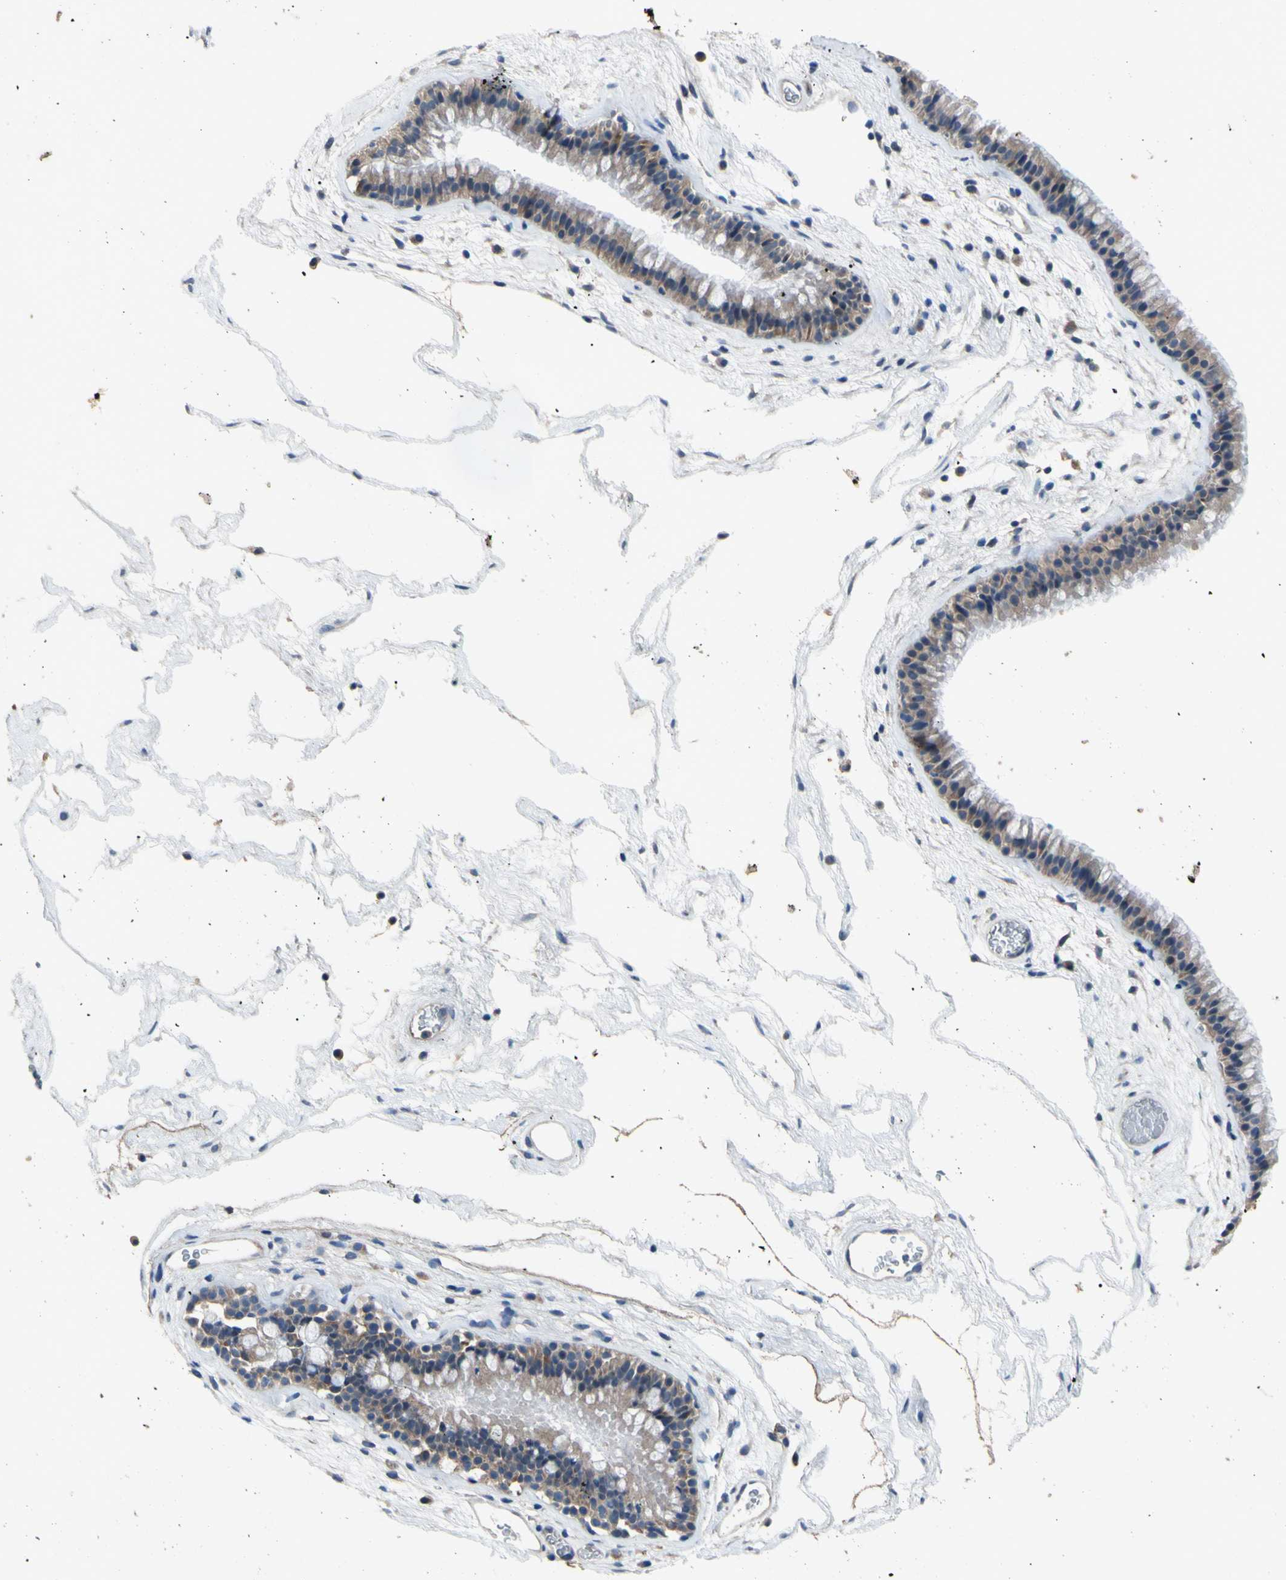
{"staining": {"intensity": "moderate", "quantity": ">75%", "location": "cytoplasmic/membranous"}, "tissue": "nasopharynx", "cell_type": "Respiratory epithelial cells", "image_type": "normal", "snomed": [{"axis": "morphology", "description": "Normal tissue, NOS"}, {"axis": "morphology", "description": "Inflammation, NOS"}, {"axis": "topography", "description": "Nasopharynx"}], "caption": "There is medium levels of moderate cytoplasmic/membranous staining in respiratory epithelial cells of normal nasopharynx, as demonstrated by immunohistochemical staining (brown color).", "gene": "HILPDA", "patient": {"sex": "male", "age": 48}}